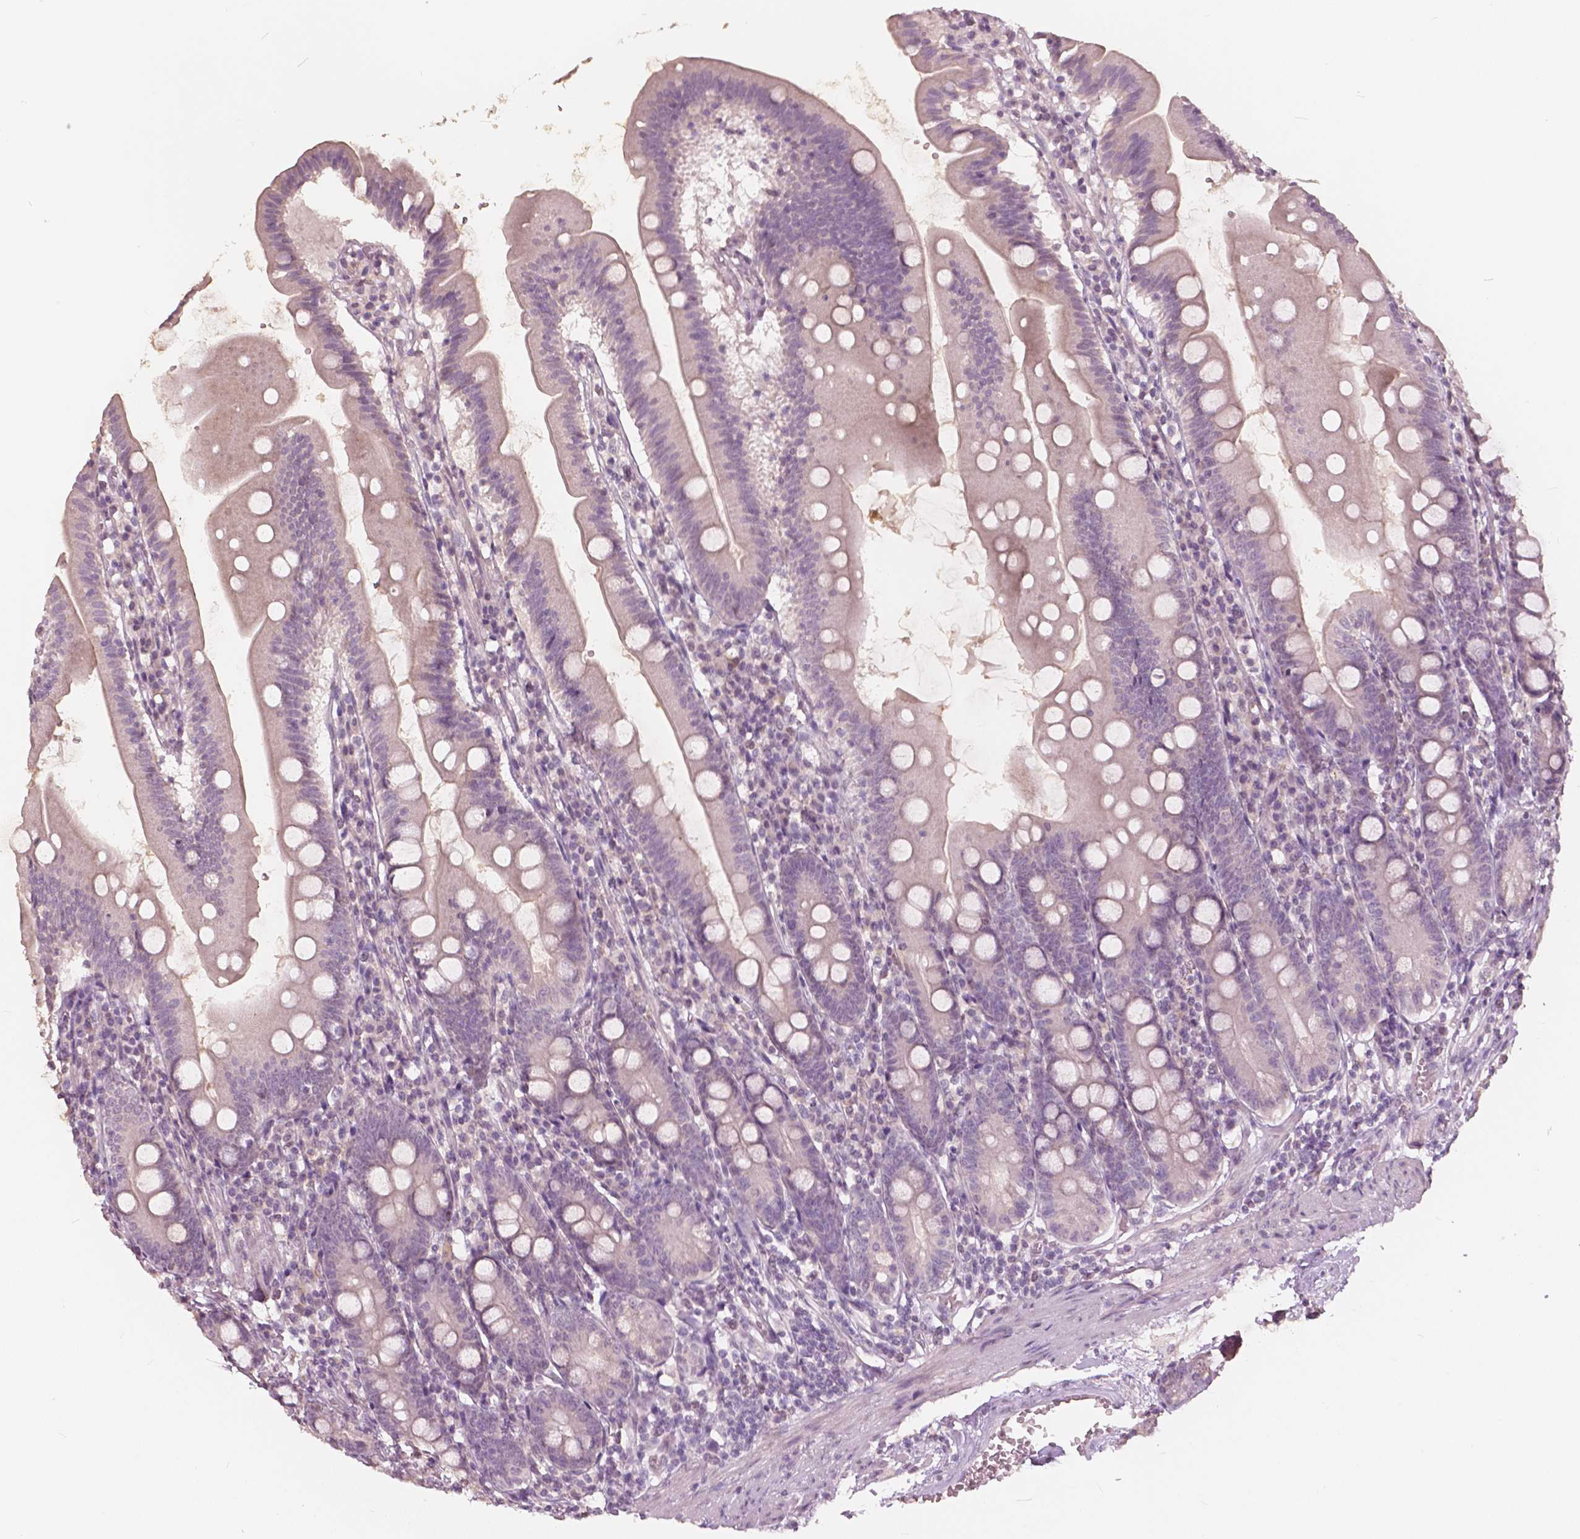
{"staining": {"intensity": "negative", "quantity": "none", "location": "none"}, "tissue": "duodenum", "cell_type": "Glandular cells", "image_type": "normal", "snomed": [{"axis": "morphology", "description": "Normal tissue, NOS"}, {"axis": "topography", "description": "Duodenum"}], "caption": "A high-resolution image shows immunohistochemistry staining of benign duodenum, which demonstrates no significant expression in glandular cells.", "gene": "NANOG", "patient": {"sex": "female", "age": 67}}